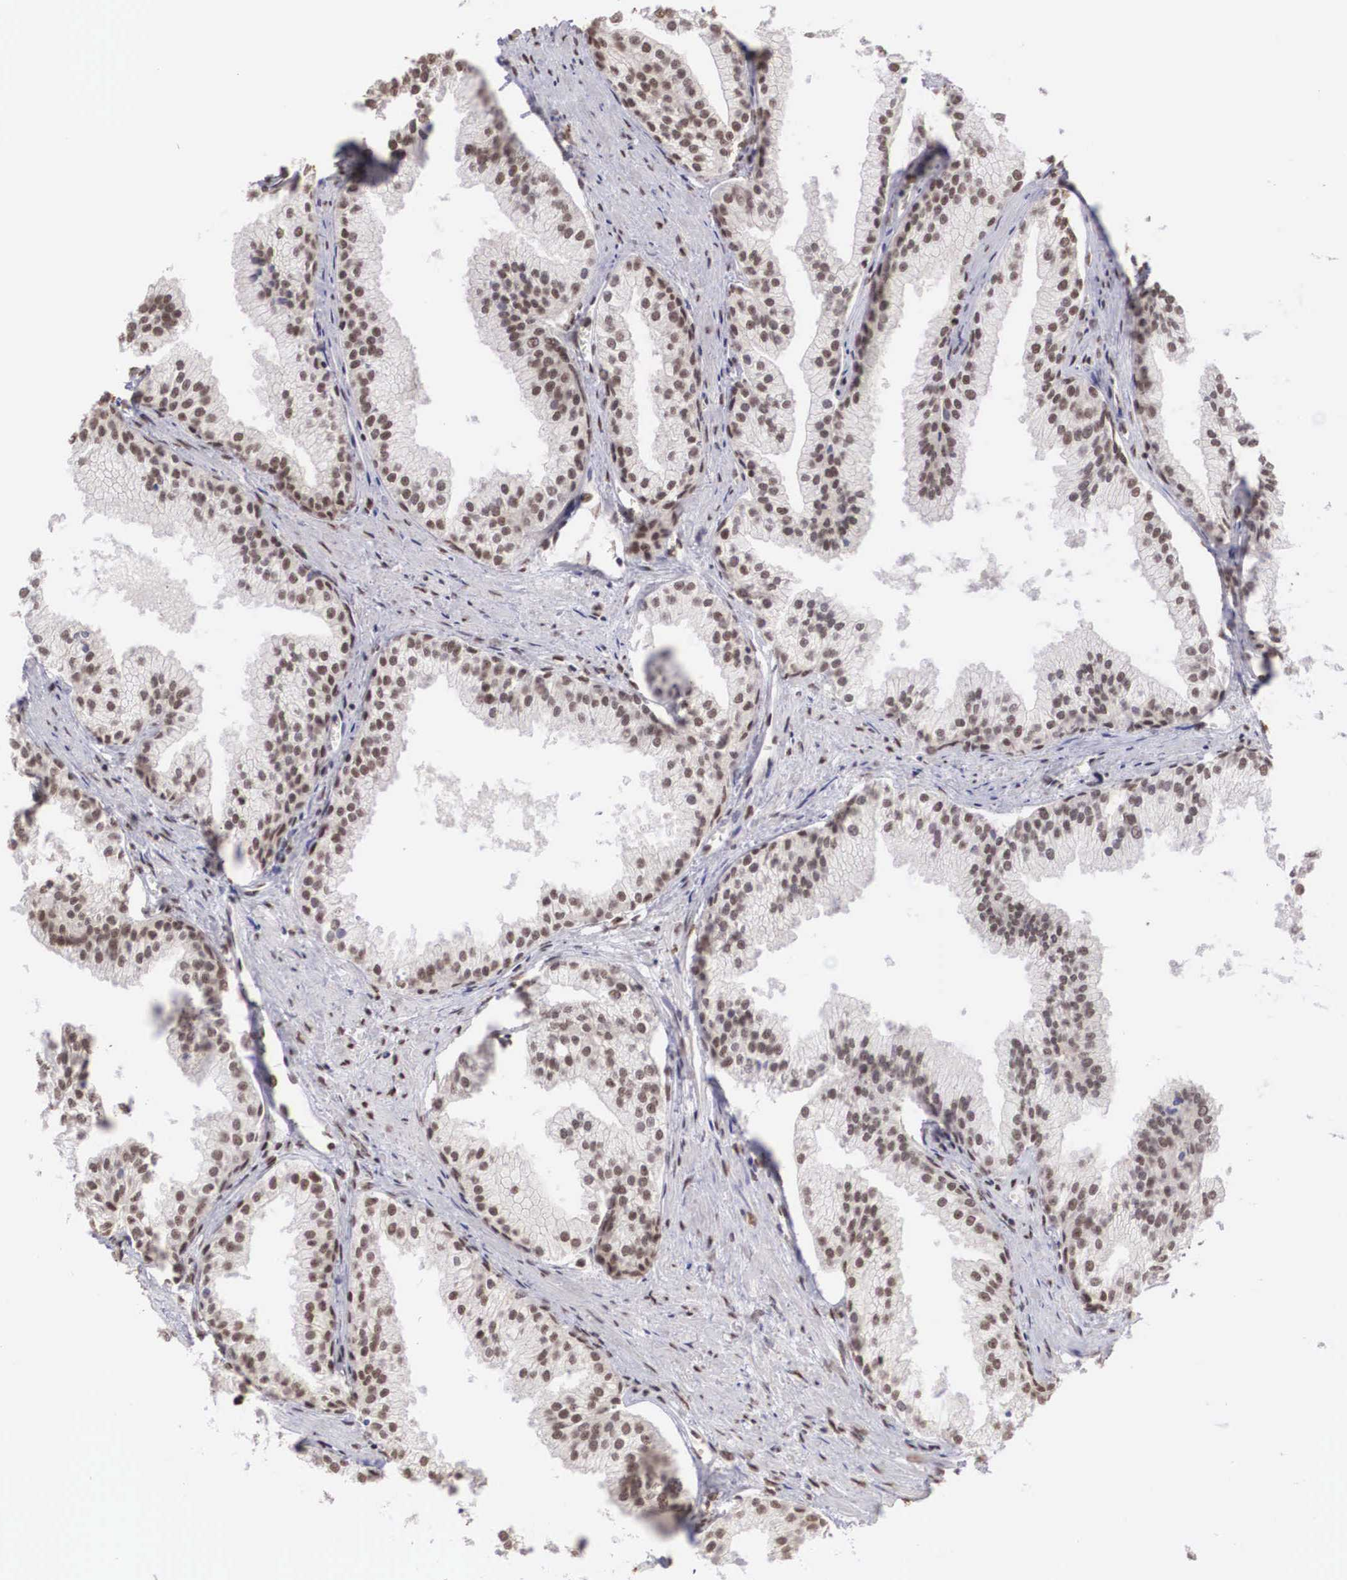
{"staining": {"intensity": "strong", "quantity": ">75%", "location": "nuclear"}, "tissue": "prostate", "cell_type": "Glandular cells", "image_type": "normal", "snomed": [{"axis": "morphology", "description": "Normal tissue, NOS"}, {"axis": "topography", "description": "Prostate"}], "caption": "Glandular cells exhibit strong nuclear expression in approximately >75% of cells in unremarkable prostate.", "gene": "HTATSF1", "patient": {"sex": "male", "age": 68}}